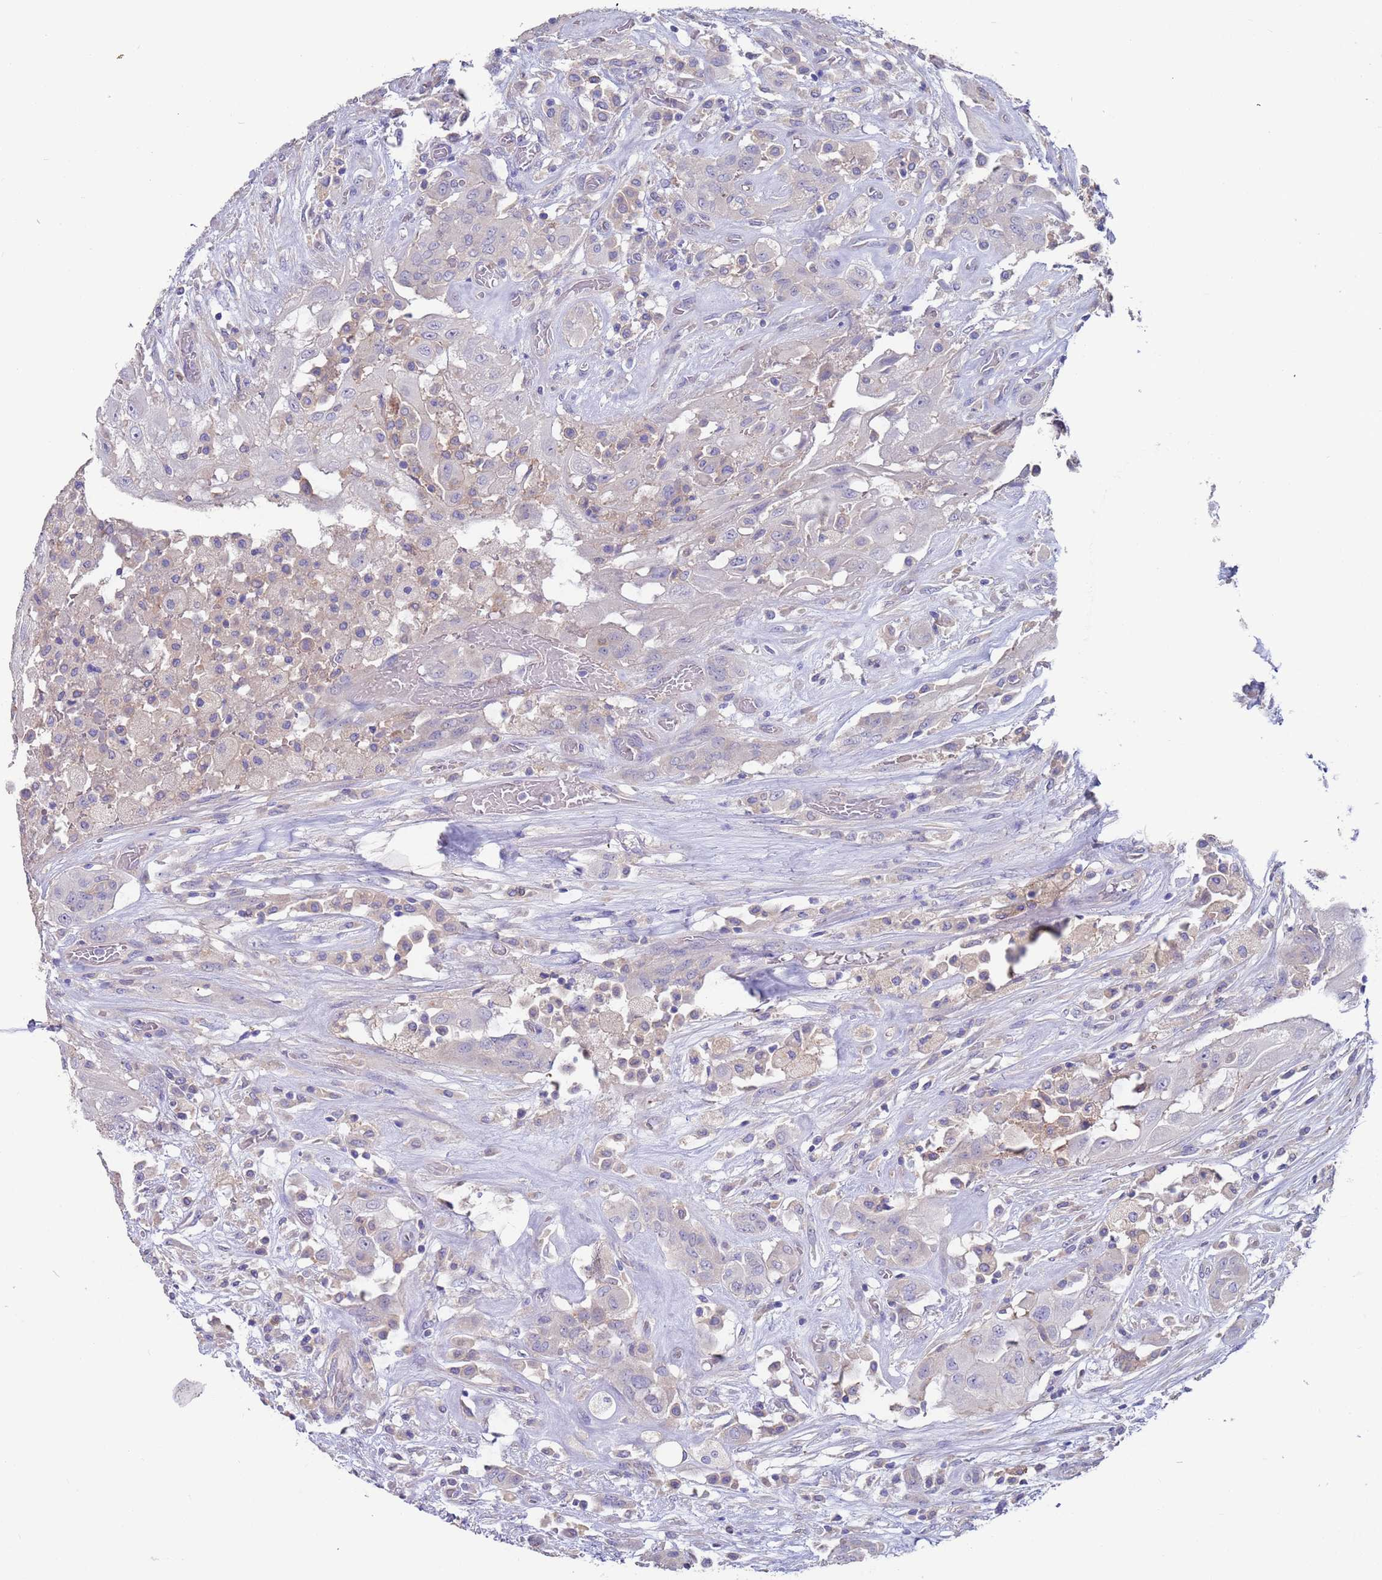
{"staining": {"intensity": "negative", "quantity": "none", "location": "none"}, "tissue": "thyroid cancer", "cell_type": "Tumor cells", "image_type": "cancer", "snomed": [{"axis": "morphology", "description": "Papillary adenocarcinoma, NOS"}, {"axis": "topography", "description": "Thyroid gland"}], "caption": "Protein analysis of thyroid cancer (papillary adenocarcinoma) displays no significant positivity in tumor cells.", "gene": "KRTCAP3", "patient": {"sex": "female", "age": 59}}